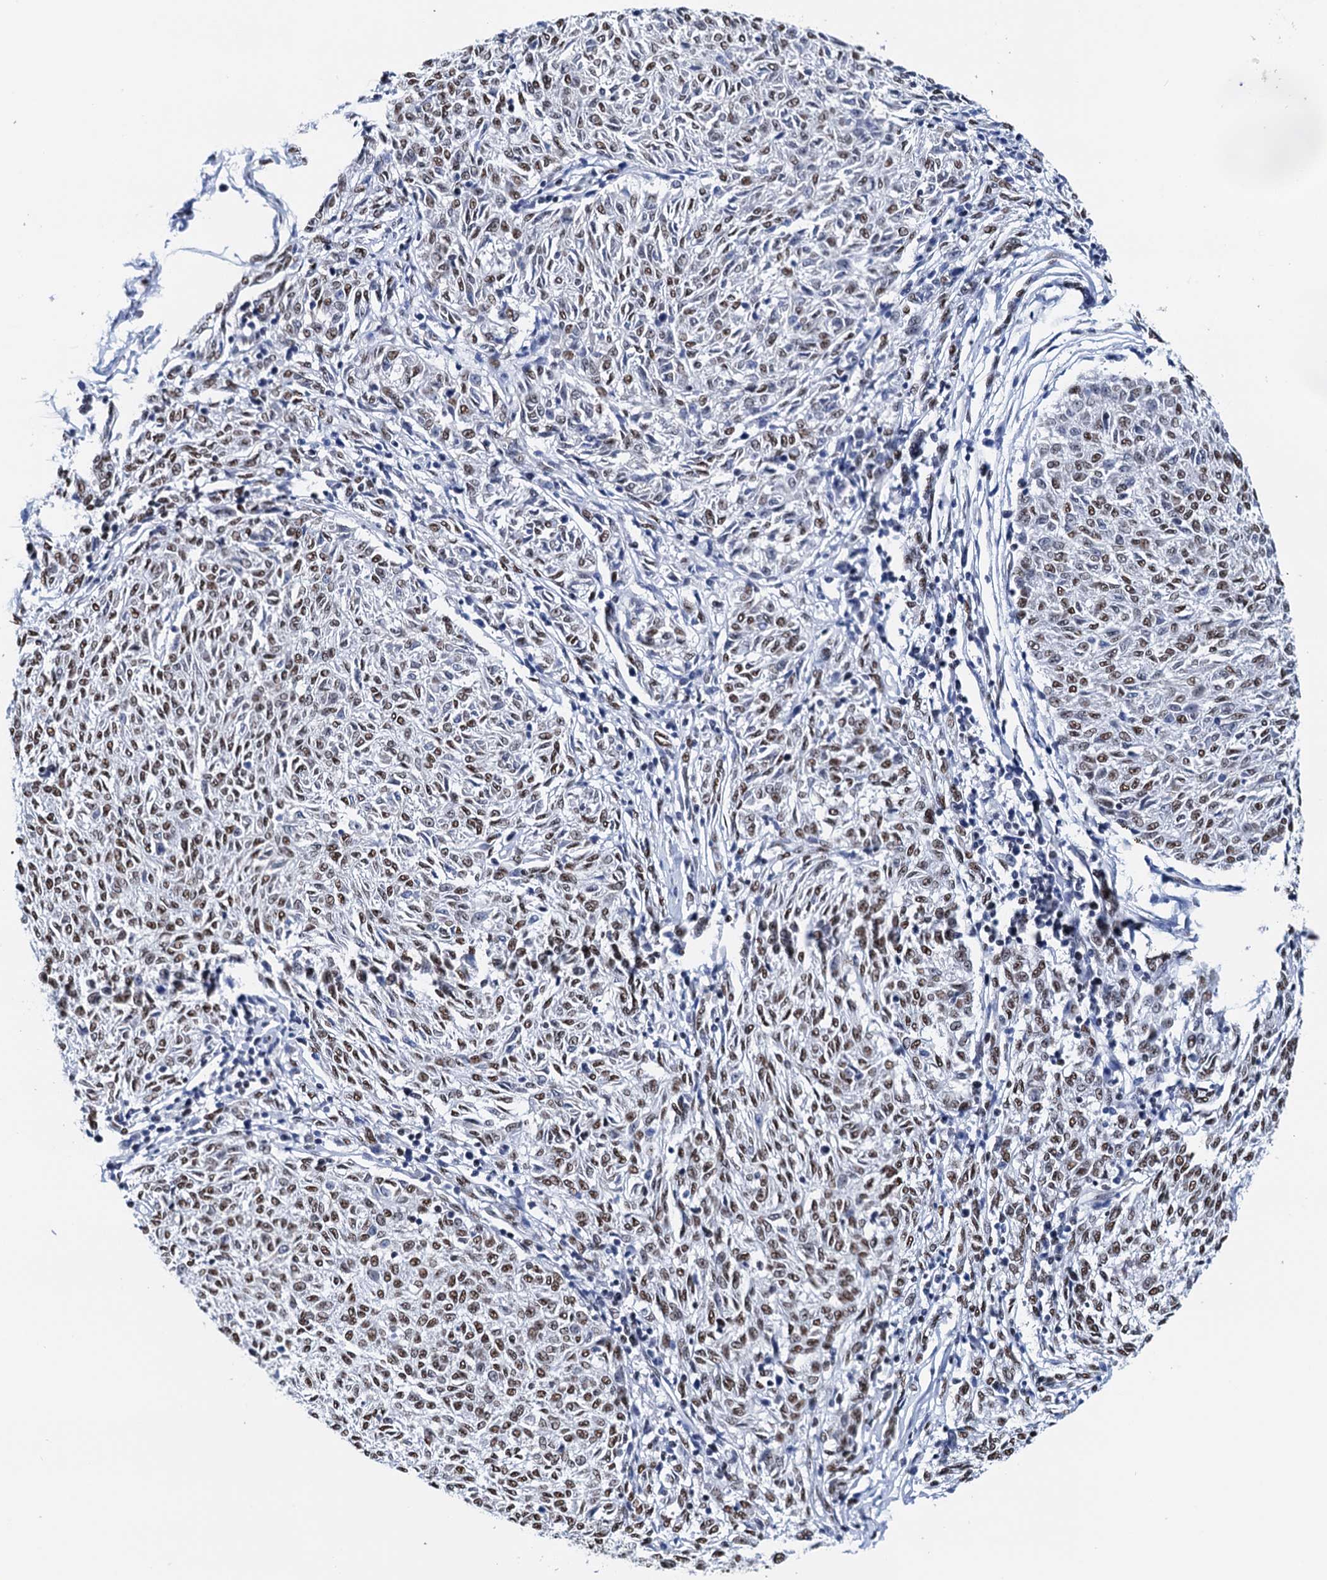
{"staining": {"intensity": "moderate", "quantity": "25%-75%", "location": "nuclear"}, "tissue": "melanoma", "cell_type": "Tumor cells", "image_type": "cancer", "snomed": [{"axis": "morphology", "description": "Malignant melanoma, NOS"}, {"axis": "topography", "description": "Skin"}], "caption": "This photomicrograph displays immunohistochemistry staining of human malignant melanoma, with medium moderate nuclear staining in about 25%-75% of tumor cells.", "gene": "SLTM", "patient": {"sex": "female", "age": 72}}